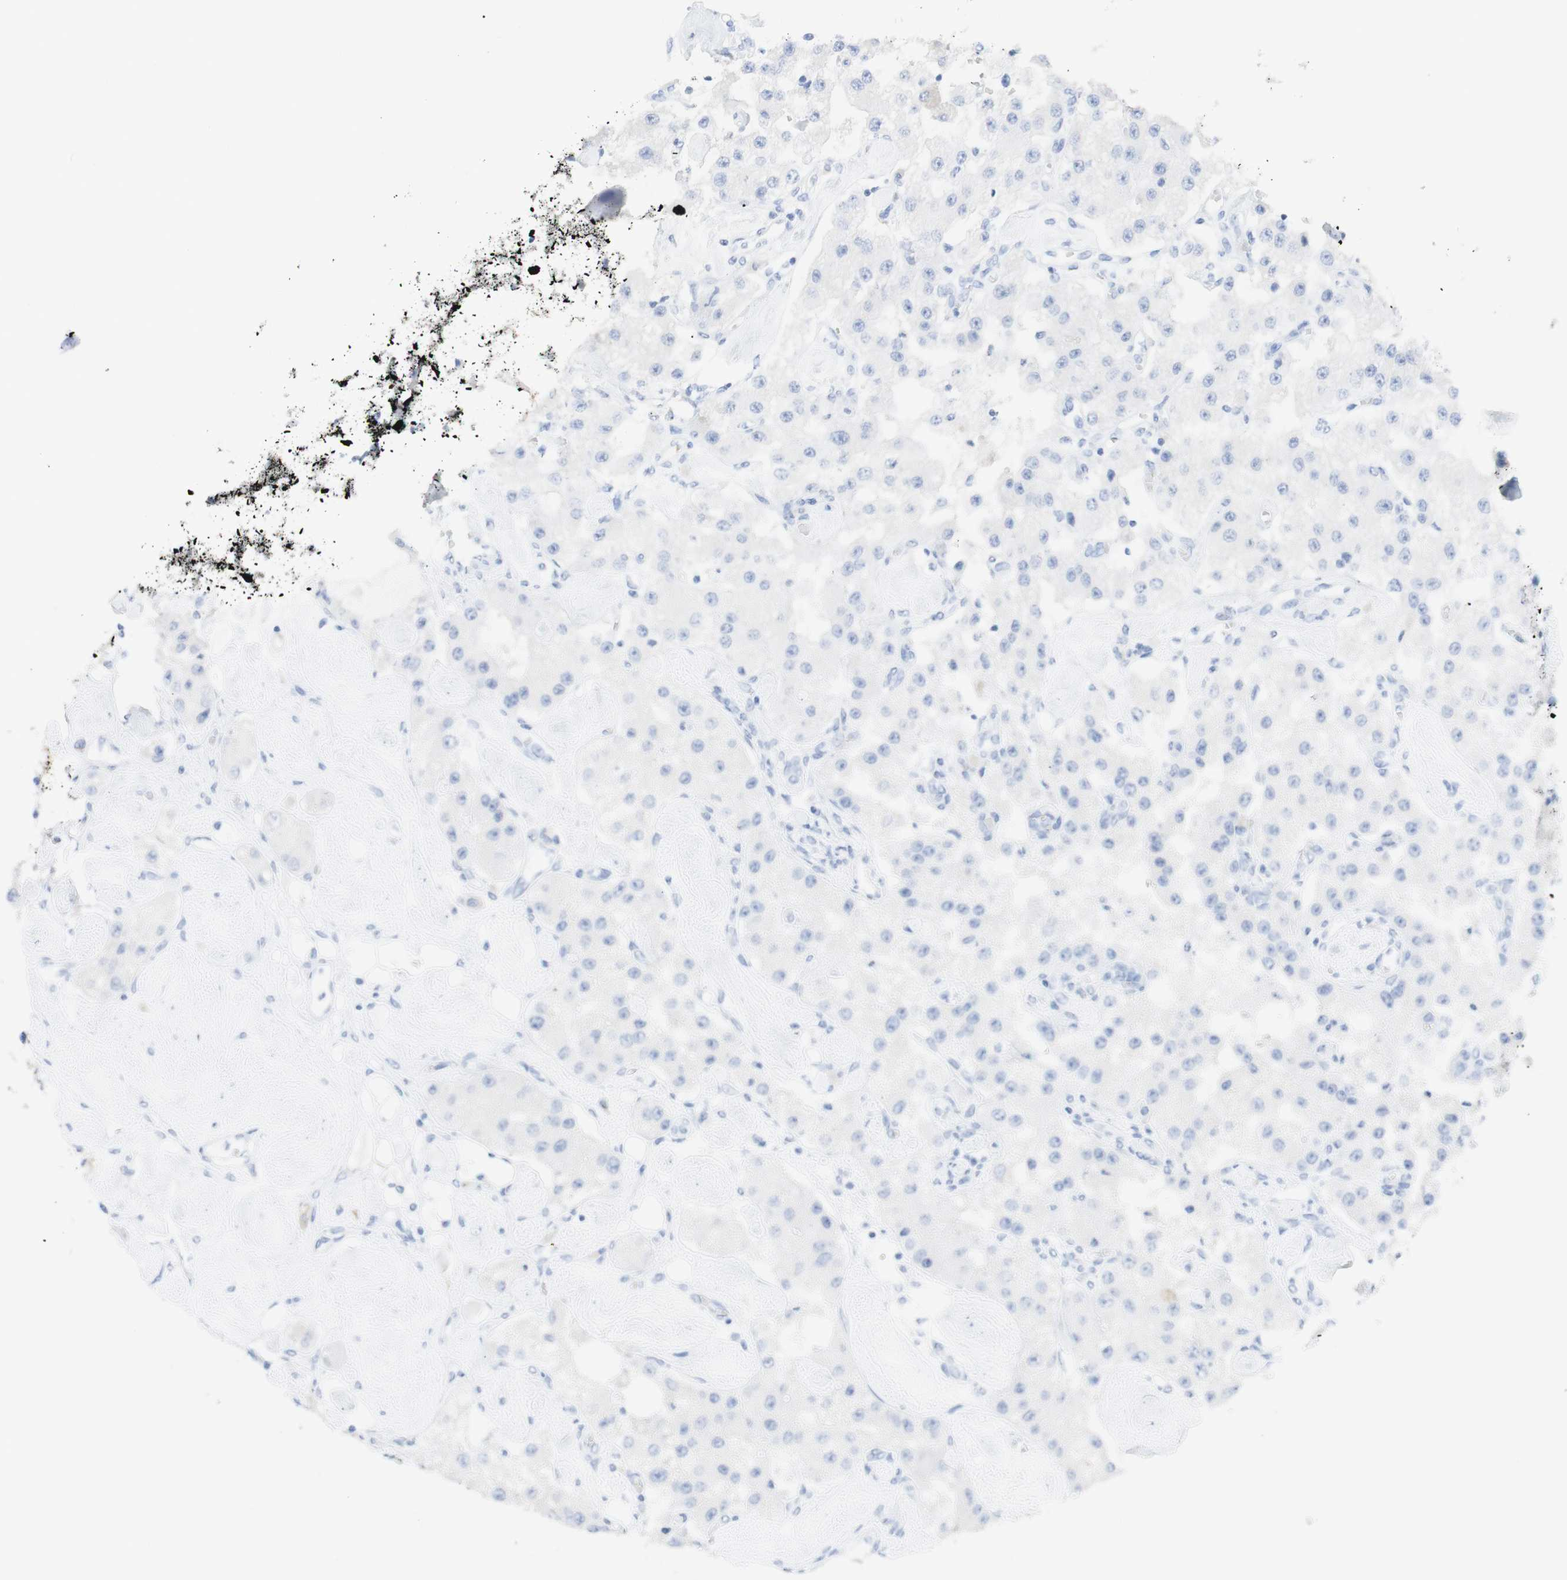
{"staining": {"intensity": "negative", "quantity": "none", "location": "none"}, "tissue": "carcinoid", "cell_type": "Tumor cells", "image_type": "cancer", "snomed": [{"axis": "morphology", "description": "Carcinoid, malignant, NOS"}, {"axis": "topography", "description": "Pancreas"}], "caption": "This is an immunohistochemistry (IHC) image of human carcinoid (malignant). There is no positivity in tumor cells.", "gene": "TPO", "patient": {"sex": "male", "age": 41}}